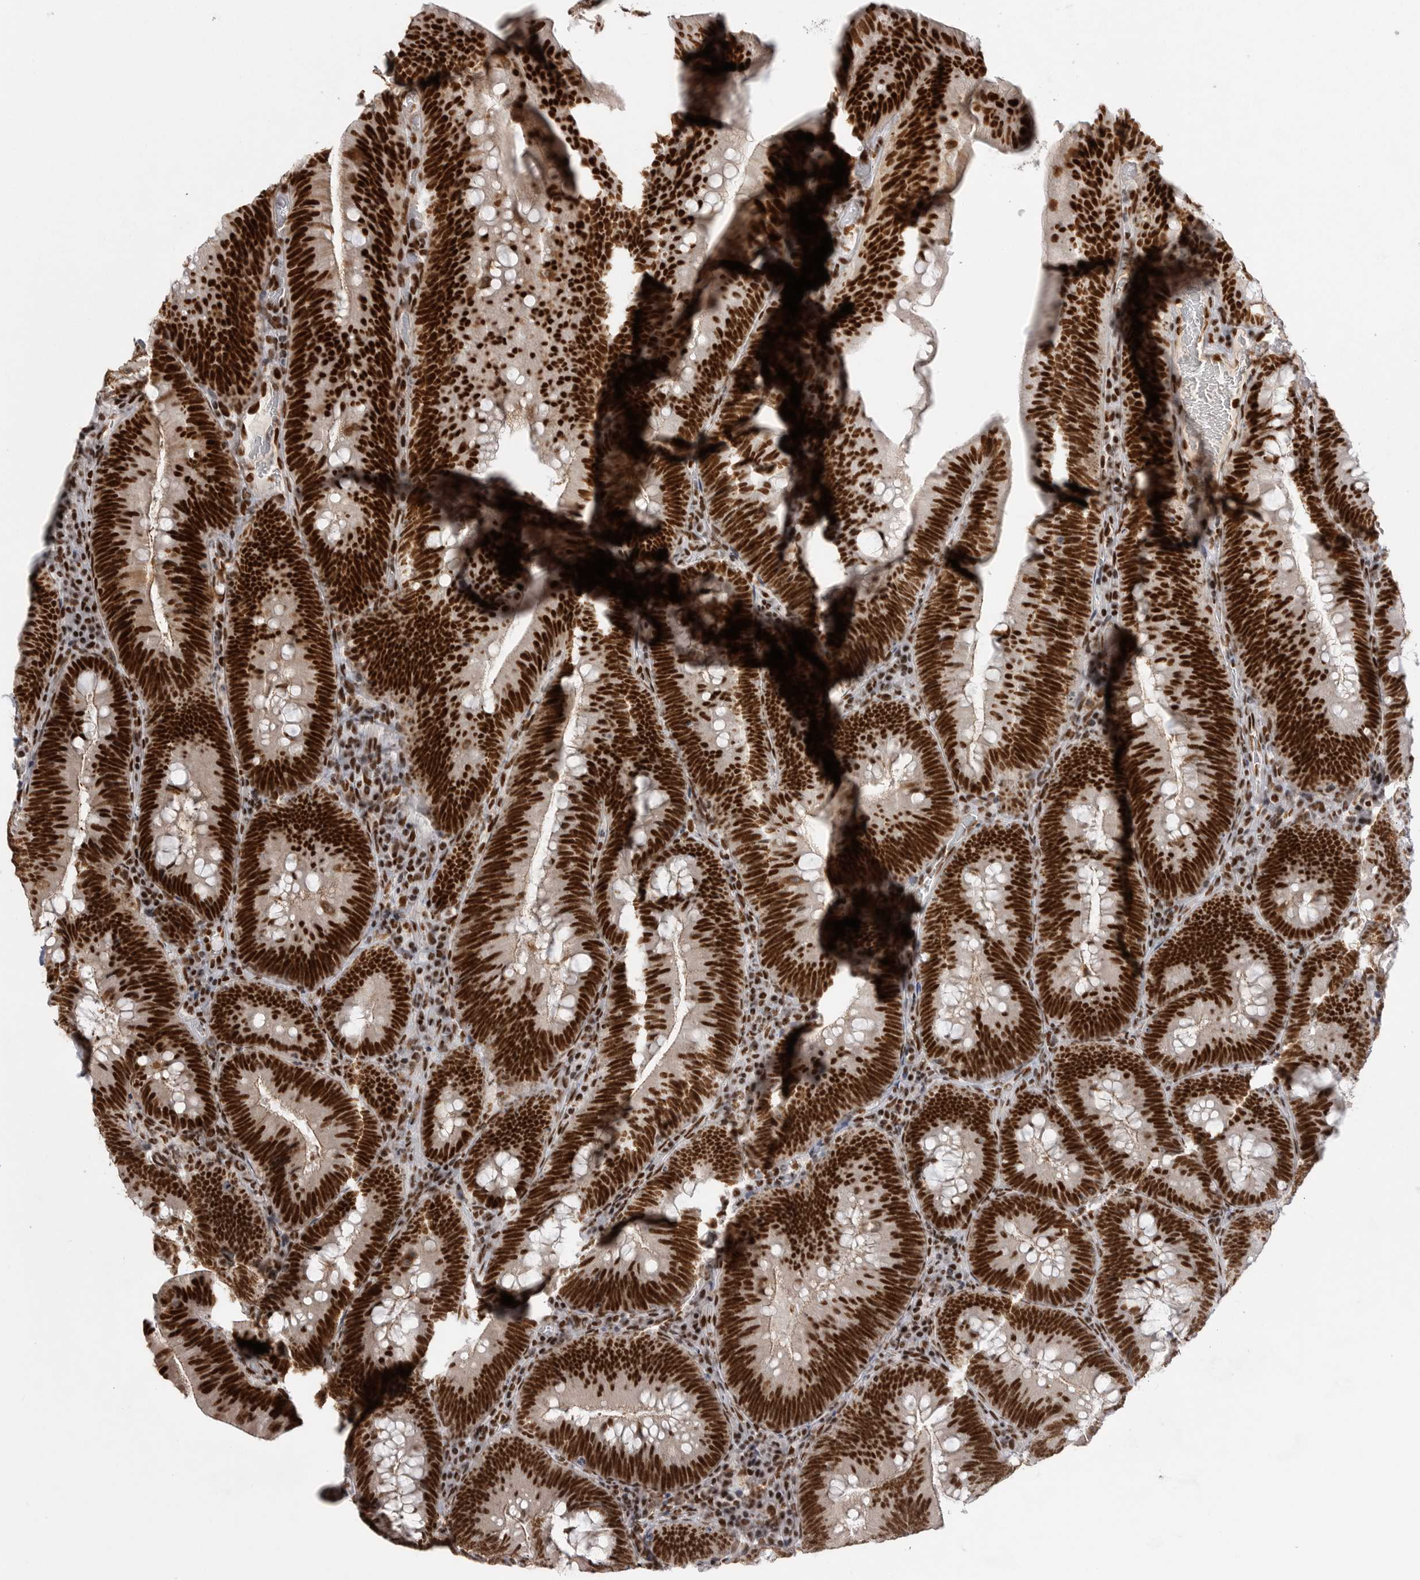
{"staining": {"intensity": "strong", "quantity": ">75%", "location": "nuclear"}, "tissue": "colorectal cancer", "cell_type": "Tumor cells", "image_type": "cancer", "snomed": [{"axis": "morphology", "description": "Normal tissue, NOS"}, {"axis": "topography", "description": "Colon"}], "caption": "Colorectal cancer stained for a protein (brown) displays strong nuclear positive expression in about >75% of tumor cells.", "gene": "PPP1R8", "patient": {"sex": "female", "age": 82}}